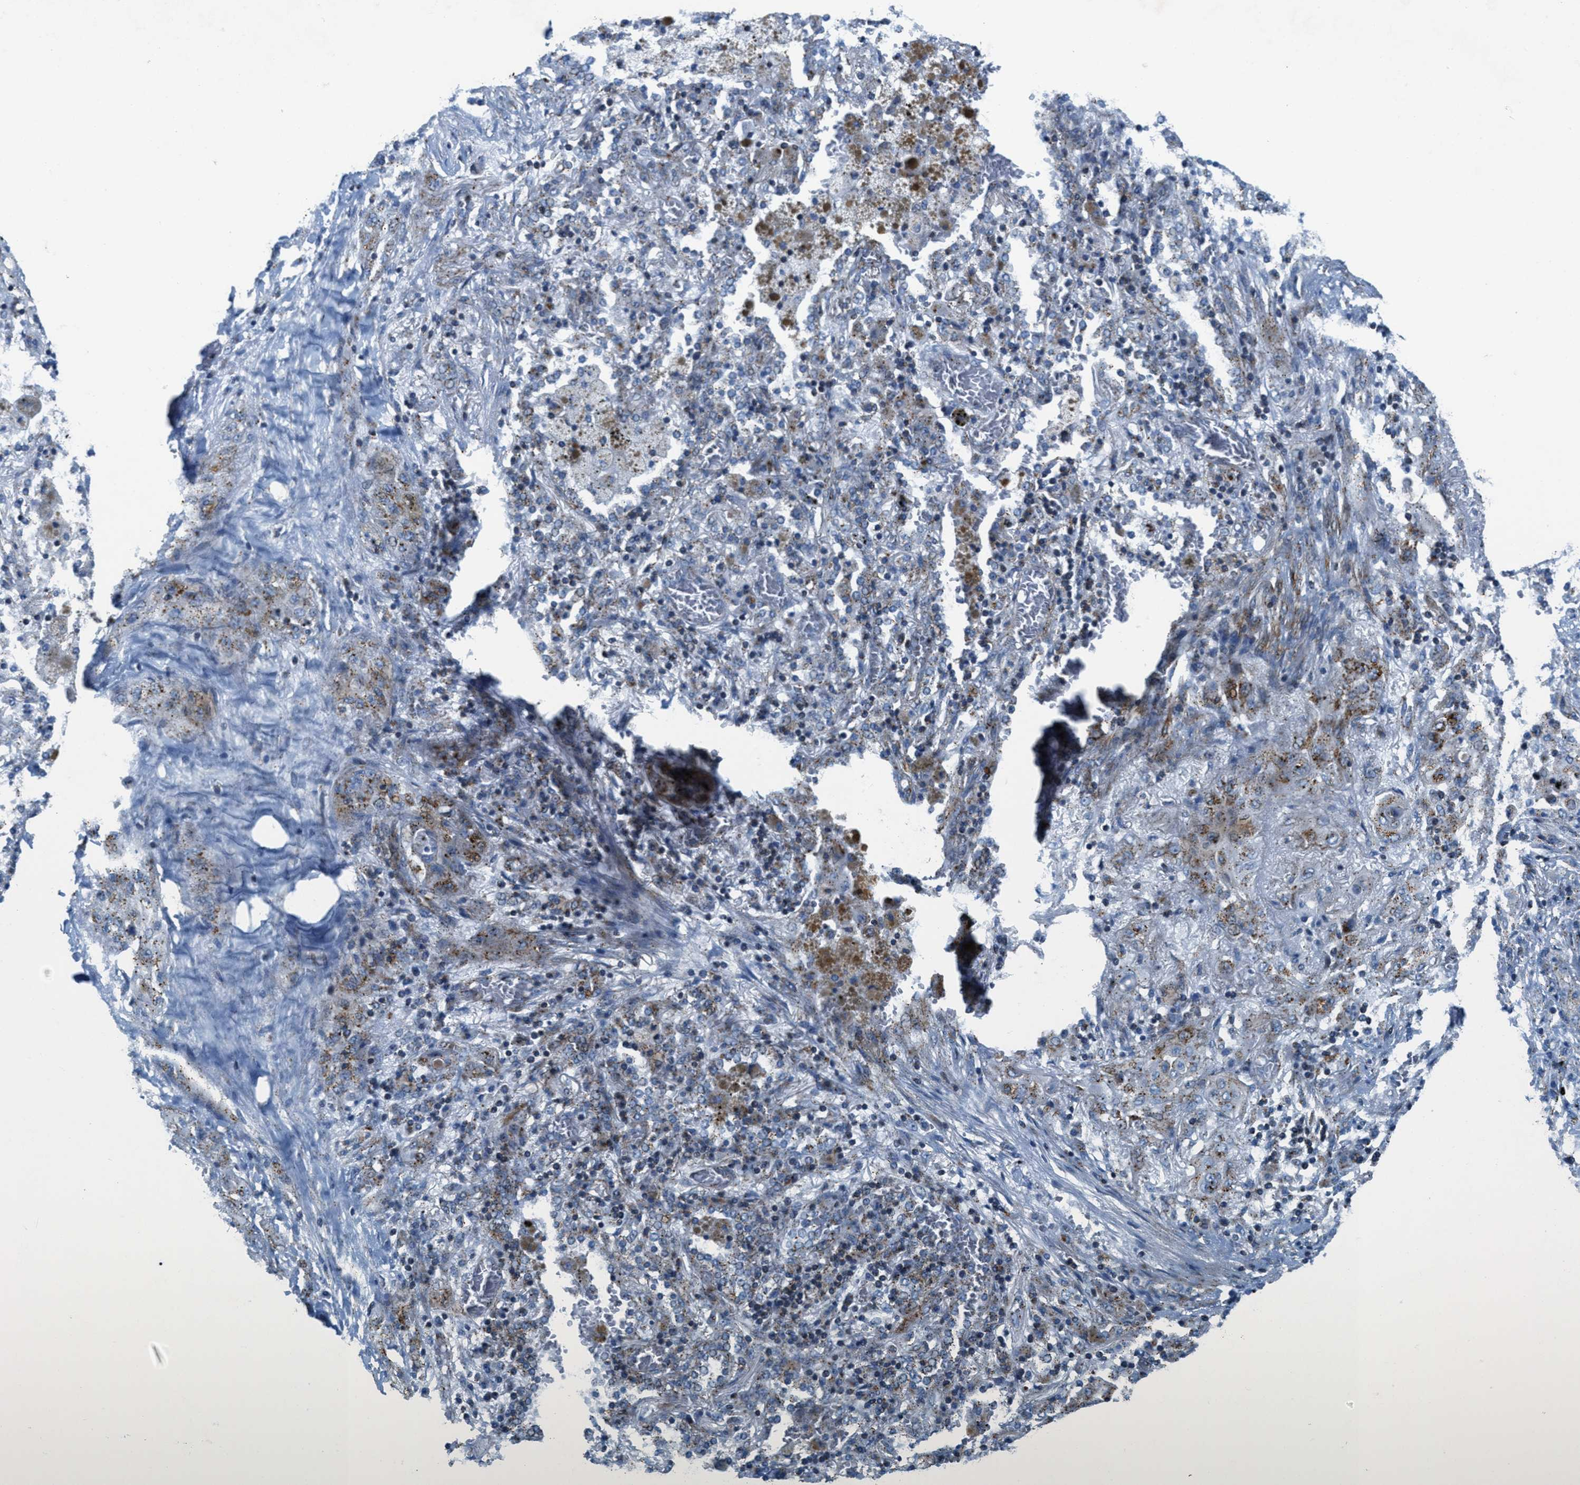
{"staining": {"intensity": "weak", "quantity": "25%-75%", "location": "cytoplasmic/membranous"}, "tissue": "lung cancer", "cell_type": "Tumor cells", "image_type": "cancer", "snomed": [{"axis": "morphology", "description": "Squamous cell carcinoma, NOS"}, {"axis": "topography", "description": "Lung"}], "caption": "There is low levels of weak cytoplasmic/membranous staining in tumor cells of squamous cell carcinoma (lung), as demonstrated by immunohistochemical staining (brown color).", "gene": "MFSD13A", "patient": {"sex": "female", "age": 47}}